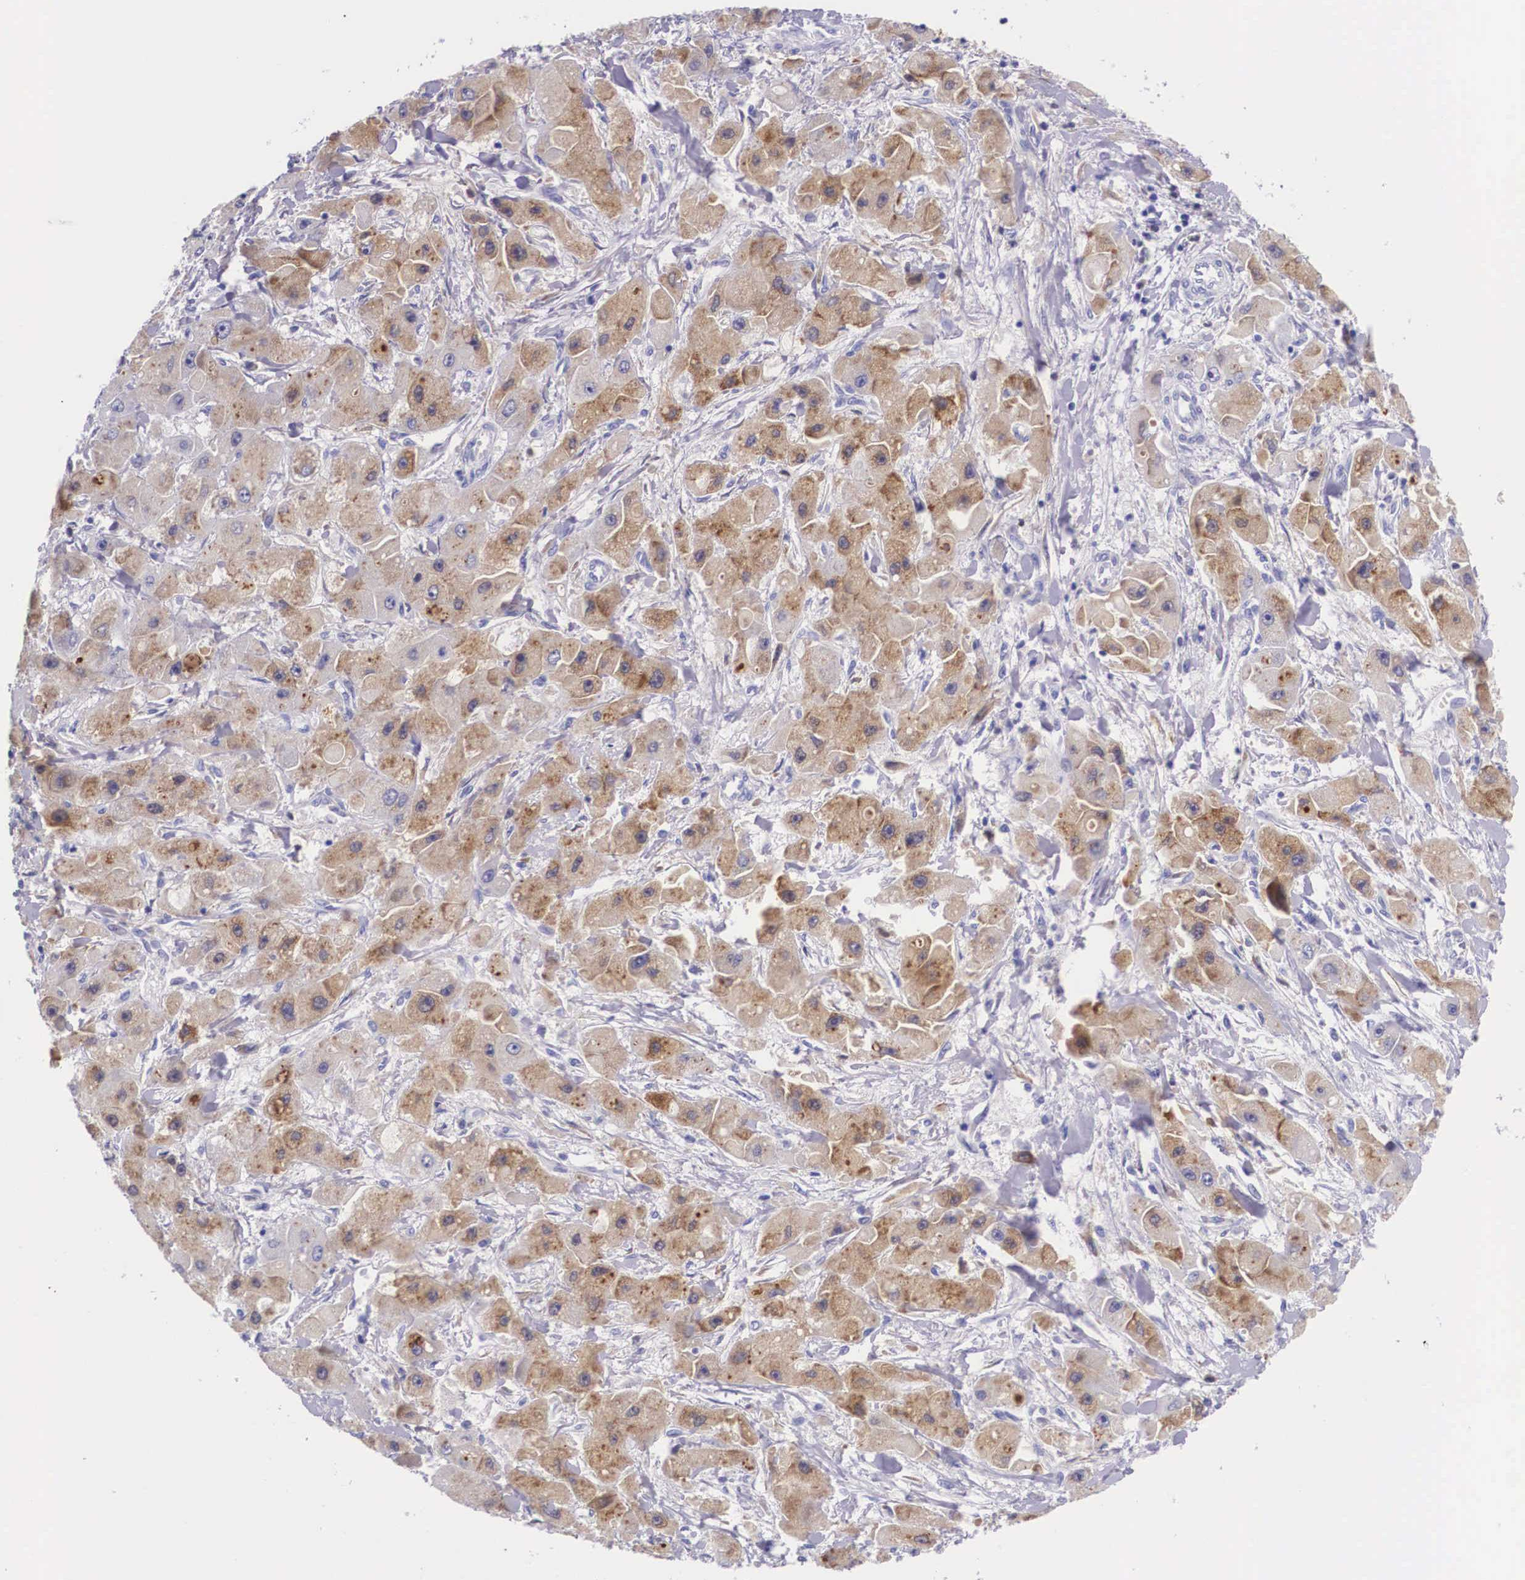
{"staining": {"intensity": "moderate", "quantity": ">75%", "location": "cytoplasmic/membranous"}, "tissue": "liver cancer", "cell_type": "Tumor cells", "image_type": "cancer", "snomed": [{"axis": "morphology", "description": "Carcinoma, Hepatocellular, NOS"}, {"axis": "topography", "description": "Liver"}], "caption": "Hepatocellular carcinoma (liver) stained with immunohistochemistry (IHC) demonstrates moderate cytoplasmic/membranous expression in approximately >75% of tumor cells.", "gene": "PLG", "patient": {"sex": "male", "age": 24}}